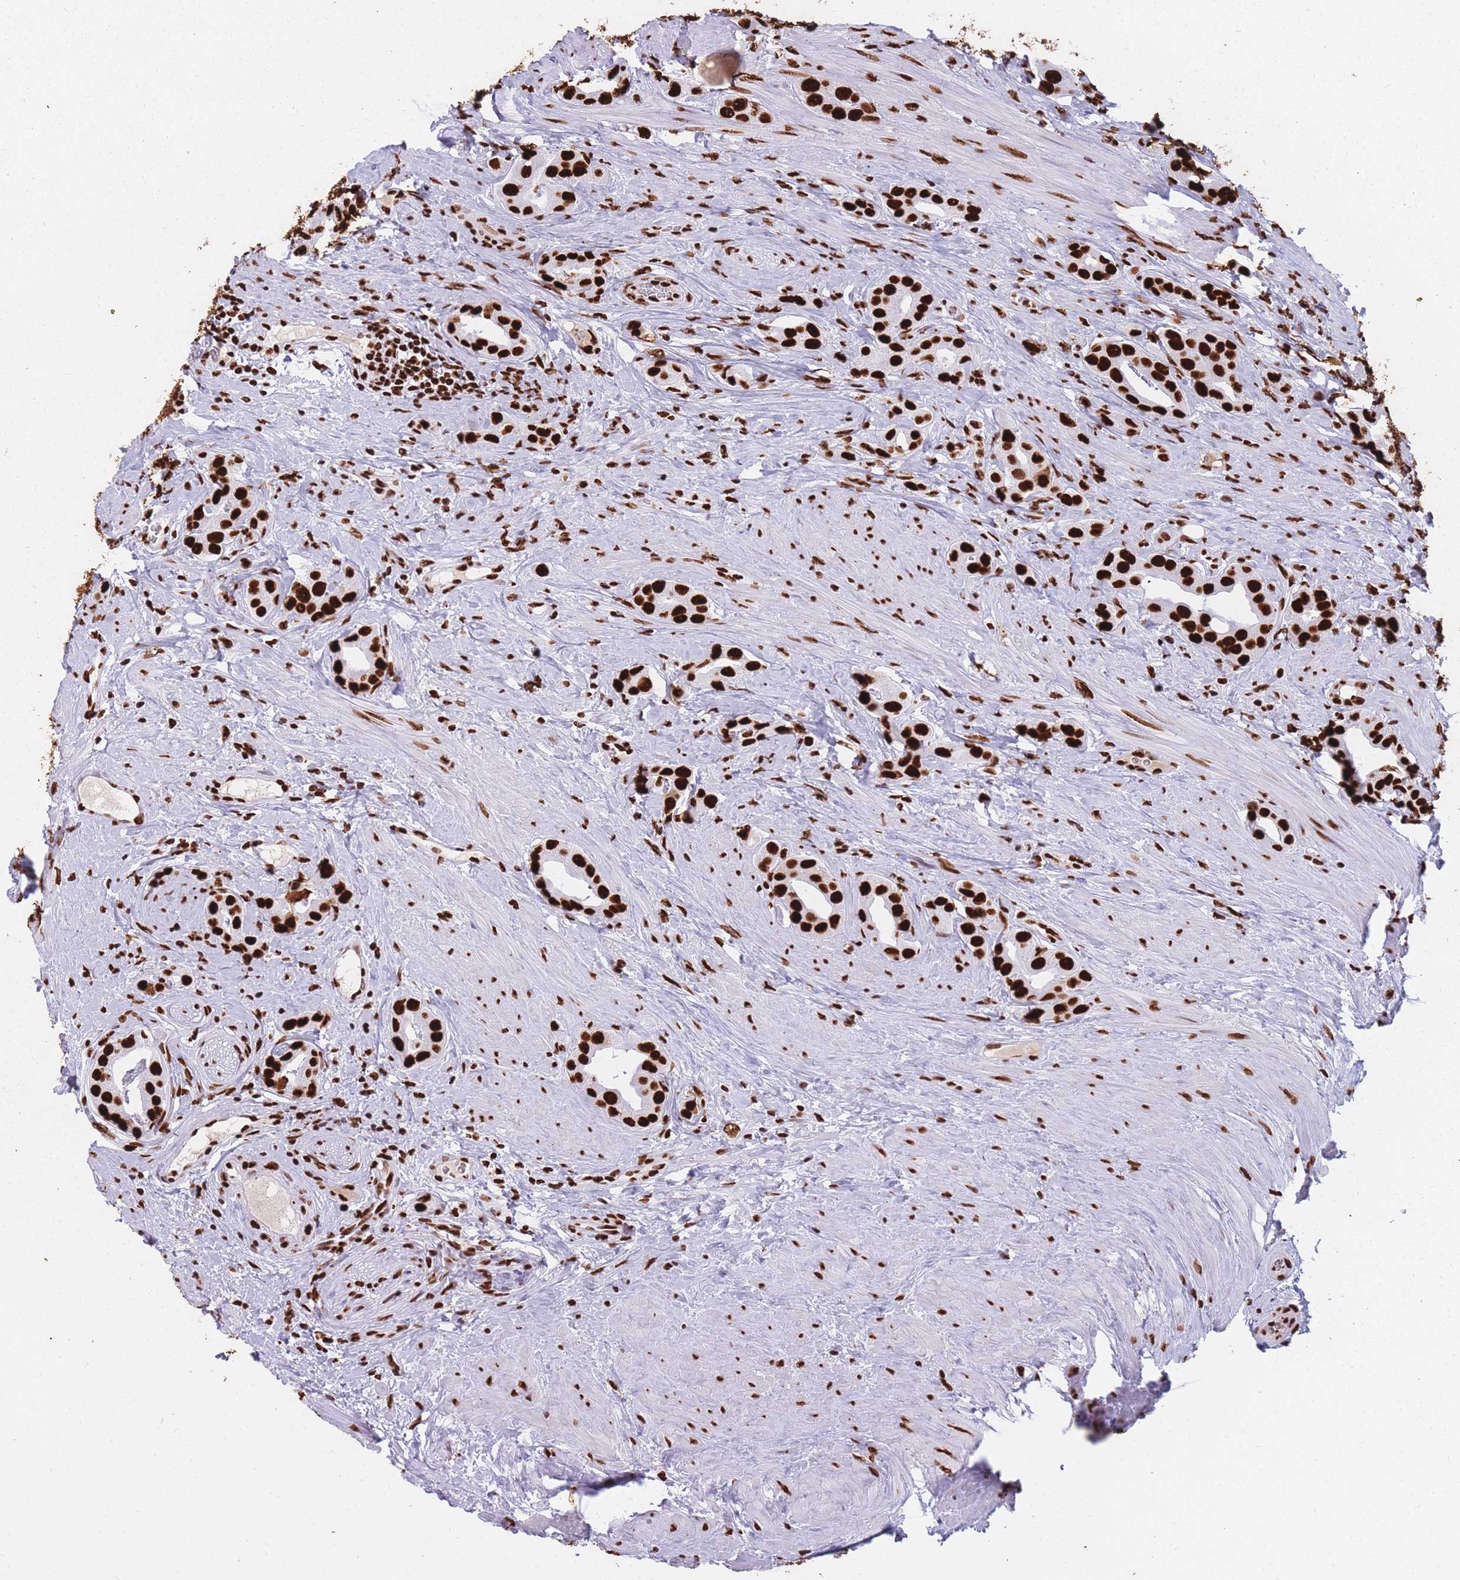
{"staining": {"intensity": "strong", "quantity": ">75%", "location": "nuclear"}, "tissue": "prostate cancer", "cell_type": "Tumor cells", "image_type": "cancer", "snomed": [{"axis": "morphology", "description": "Adenocarcinoma, High grade"}, {"axis": "topography", "description": "Prostate"}], "caption": "Strong nuclear protein expression is seen in about >75% of tumor cells in prostate cancer. The staining was performed using DAB to visualize the protein expression in brown, while the nuclei were stained in blue with hematoxylin (Magnification: 20x).", "gene": "HNRNPUL1", "patient": {"sex": "male", "age": 63}}